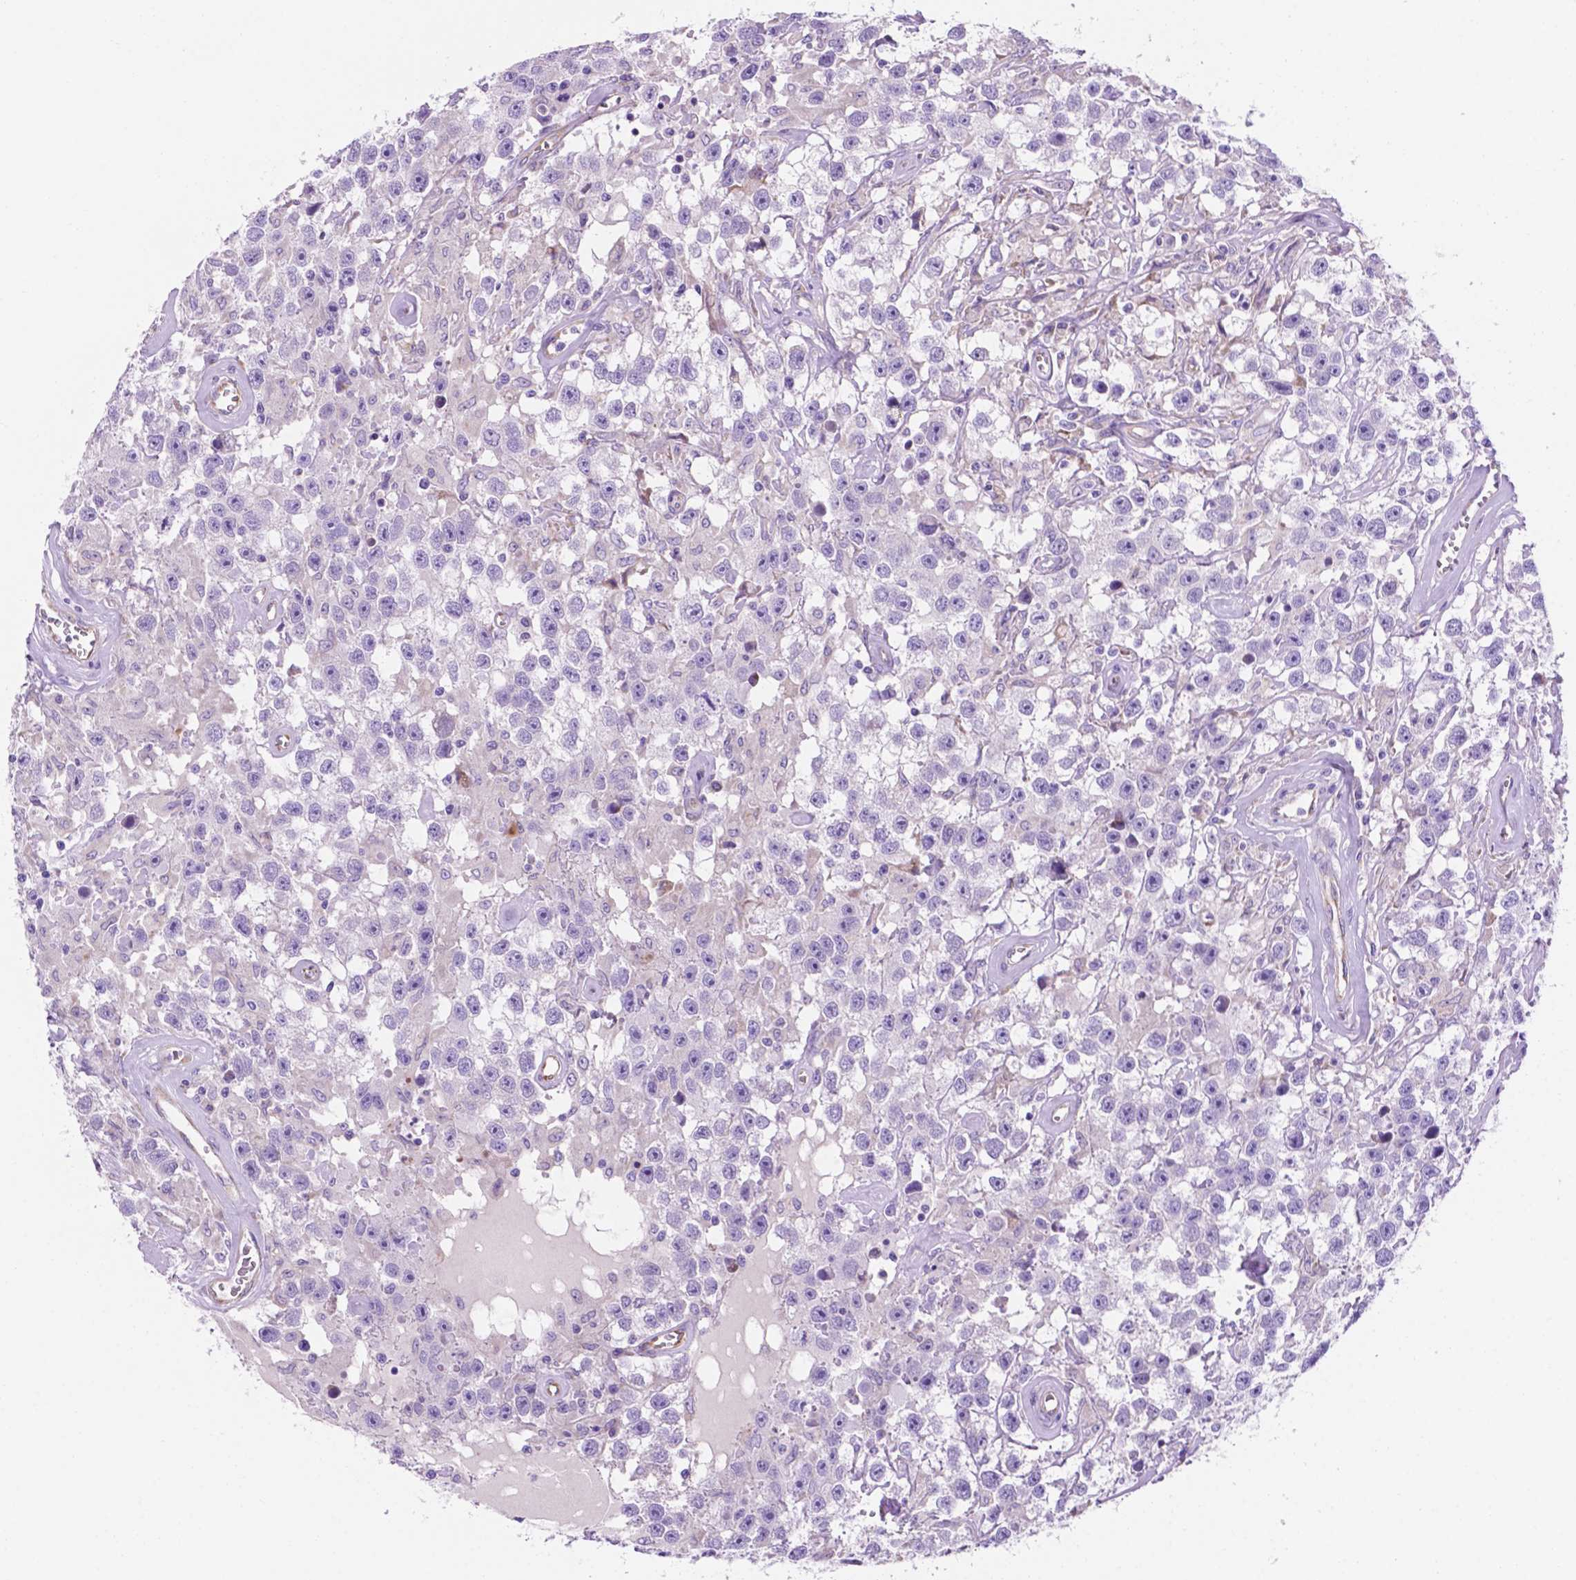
{"staining": {"intensity": "negative", "quantity": "none", "location": "none"}, "tissue": "testis cancer", "cell_type": "Tumor cells", "image_type": "cancer", "snomed": [{"axis": "morphology", "description": "Seminoma, NOS"}, {"axis": "topography", "description": "Testis"}], "caption": "Tumor cells are negative for protein expression in human testis cancer (seminoma).", "gene": "CEACAM7", "patient": {"sex": "male", "age": 43}}